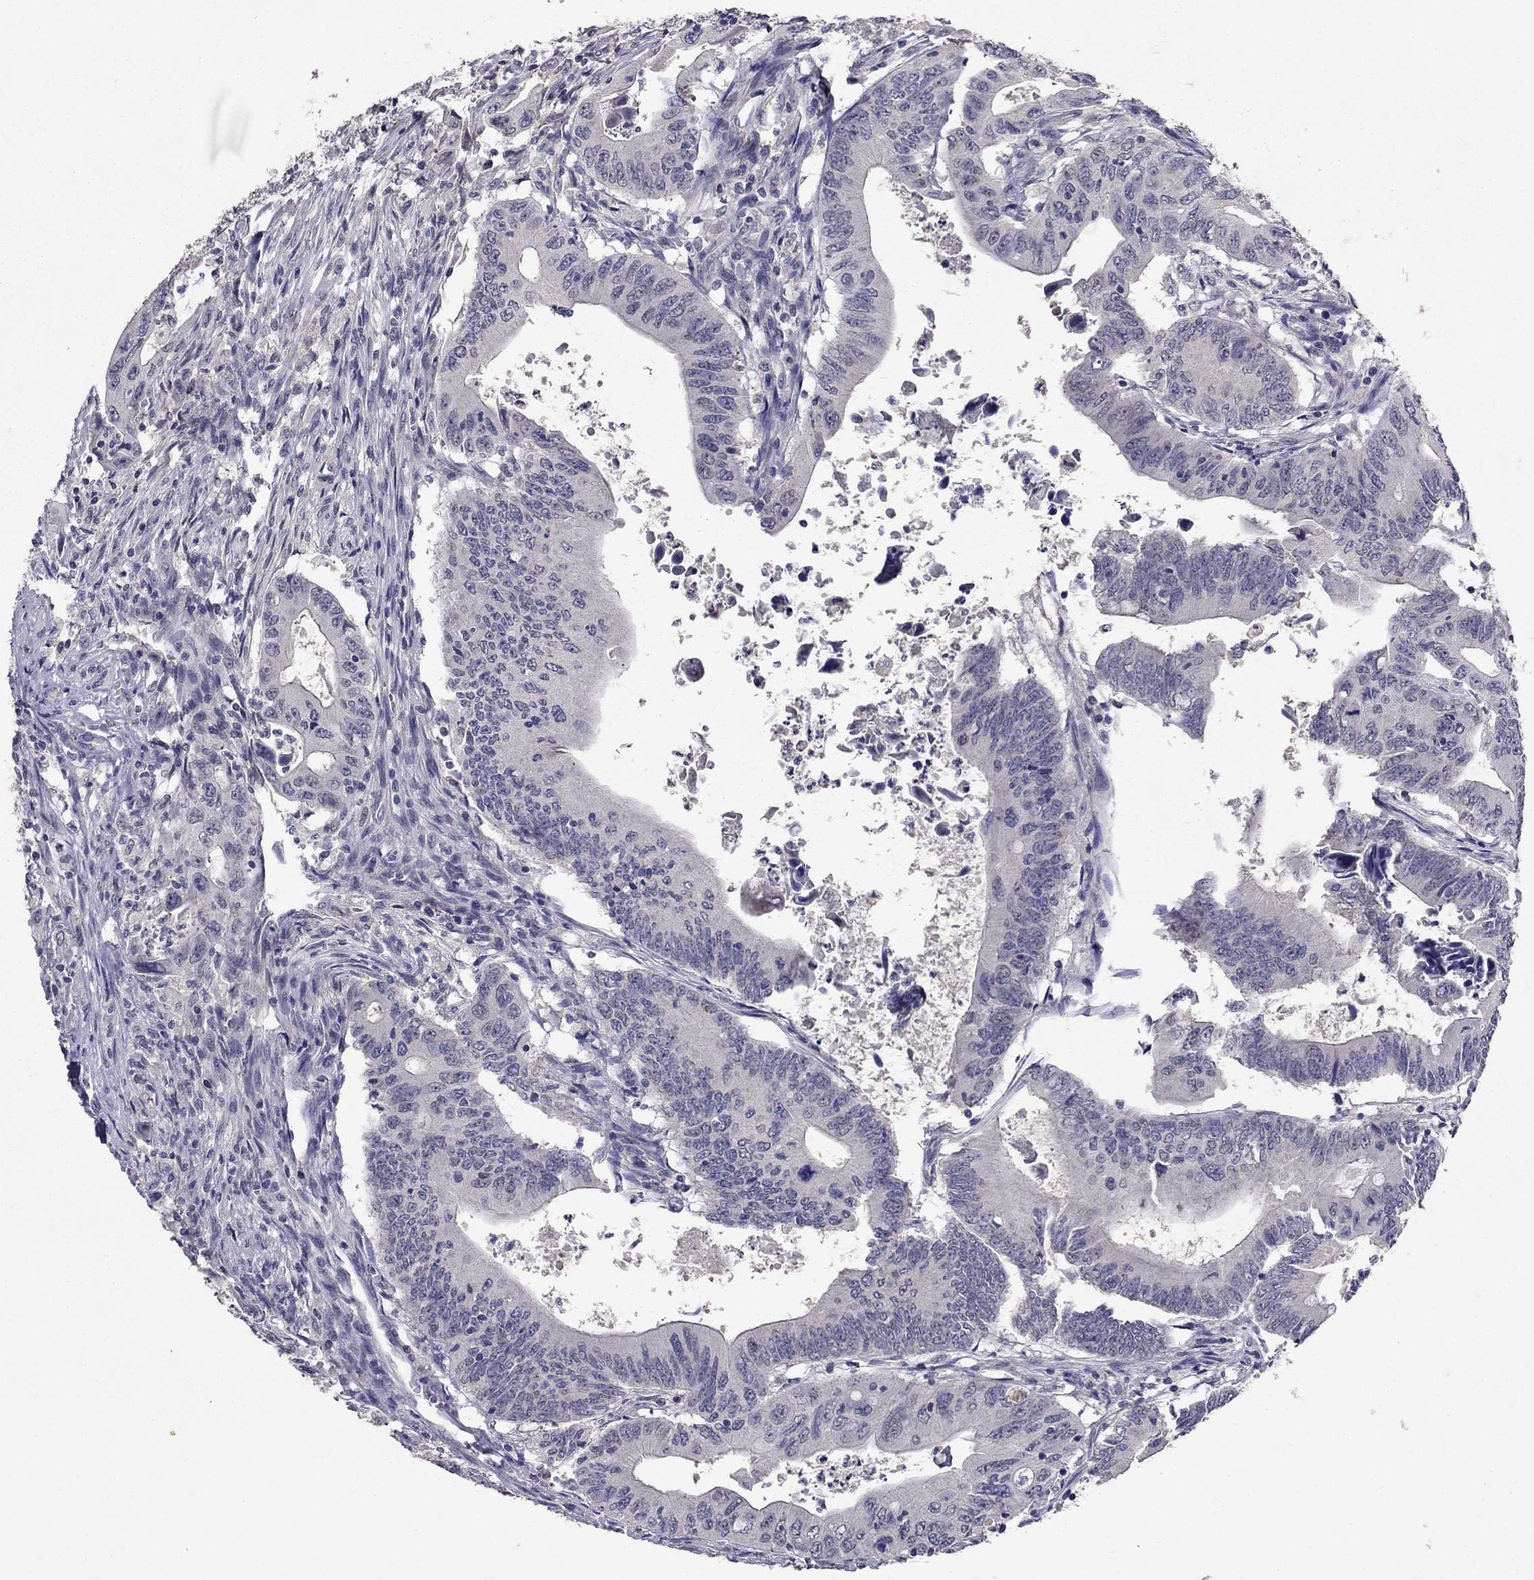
{"staining": {"intensity": "negative", "quantity": "none", "location": "none"}, "tissue": "colorectal cancer", "cell_type": "Tumor cells", "image_type": "cancer", "snomed": [{"axis": "morphology", "description": "Adenocarcinoma, NOS"}, {"axis": "topography", "description": "Colon"}], "caption": "The immunohistochemistry histopathology image has no significant expression in tumor cells of adenocarcinoma (colorectal) tissue. (Immunohistochemistry, brightfield microscopy, high magnification).", "gene": "FST", "patient": {"sex": "female", "age": 90}}